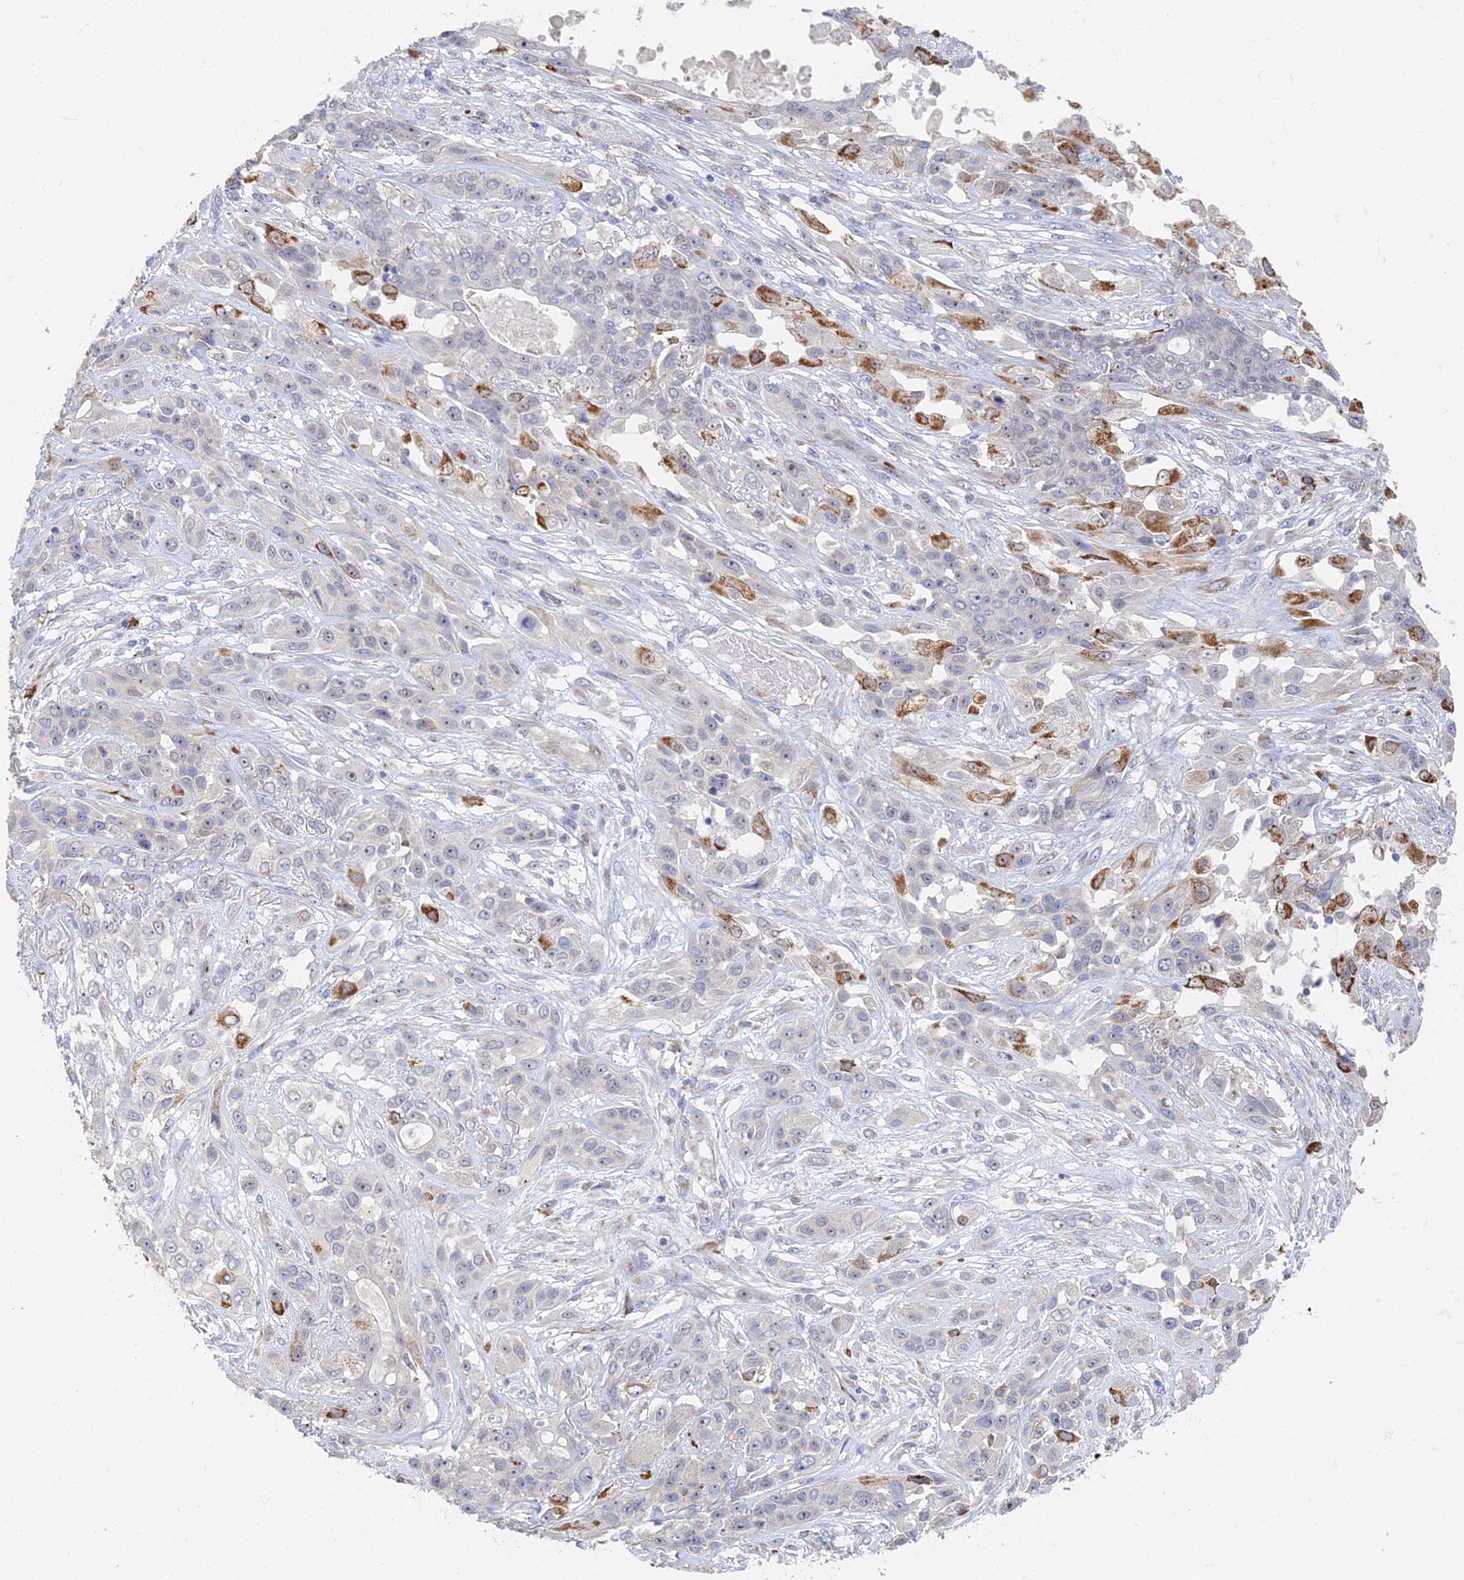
{"staining": {"intensity": "moderate", "quantity": "<25%", "location": "cytoplasmic/membranous"}, "tissue": "lung cancer", "cell_type": "Tumor cells", "image_type": "cancer", "snomed": [{"axis": "morphology", "description": "Squamous cell carcinoma, NOS"}, {"axis": "topography", "description": "Lung"}], "caption": "An immunohistochemistry image of tumor tissue is shown. Protein staining in brown shows moderate cytoplasmic/membranous positivity in lung squamous cell carcinoma within tumor cells. Nuclei are stained in blue.", "gene": "GPATCH1", "patient": {"sex": "female", "age": 70}}